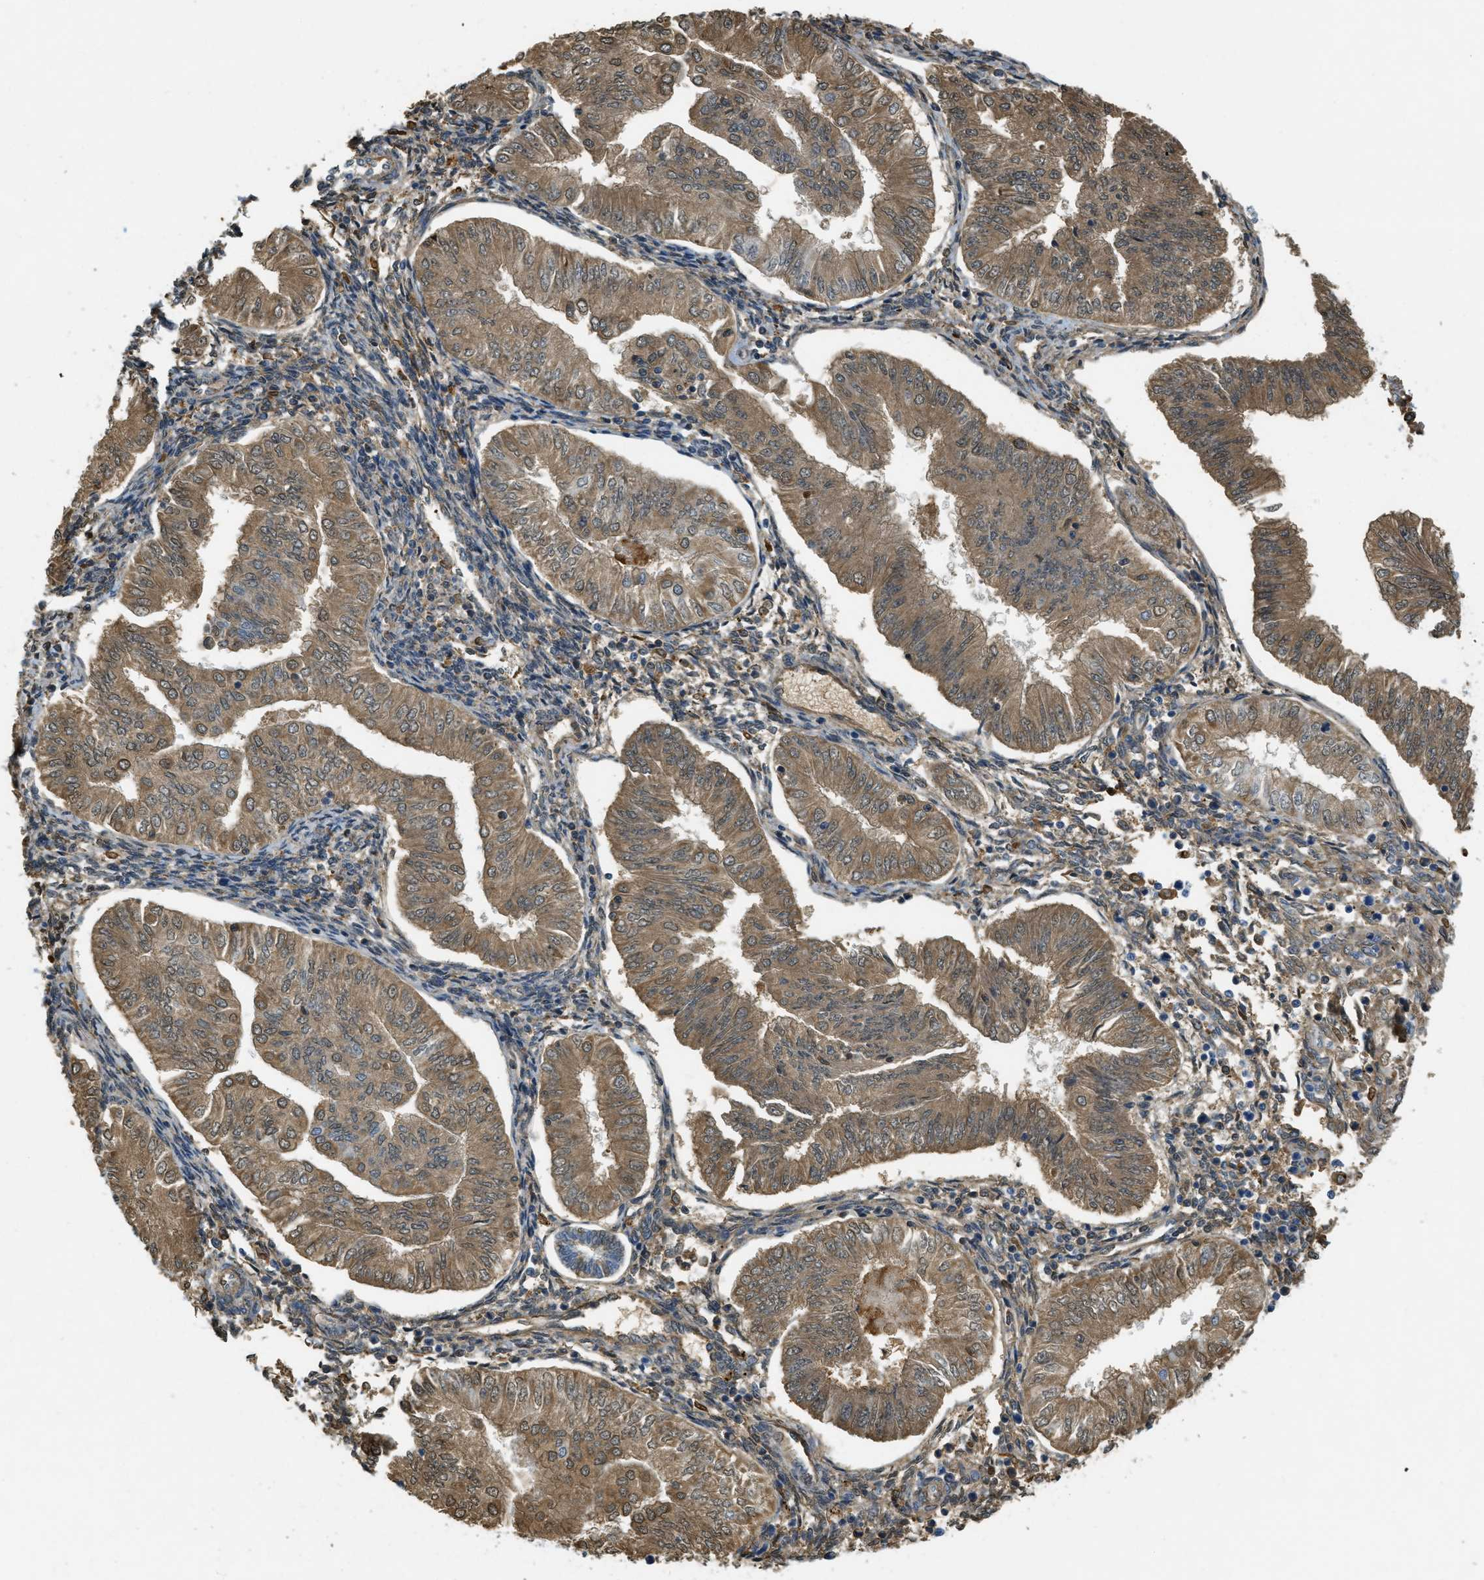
{"staining": {"intensity": "moderate", "quantity": ">75%", "location": "cytoplasmic/membranous,nuclear"}, "tissue": "endometrial cancer", "cell_type": "Tumor cells", "image_type": "cancer", "snomed": [{"axis": "morphology", "description": "Normal tissue, NOS"}, {"axis": "morphology", "description": "Adenocarcinoma, NOS"}, {"axis": "topography", "description": "Endometrium"}], "caption": "Endometrial cancer stained with IHC shows moderate cytoplasmic/membranous and nuclear positivity in approximately >75% of tumor cells.", "gene": "PRTN3", "patient": {"sex": "female", "age": 53}}